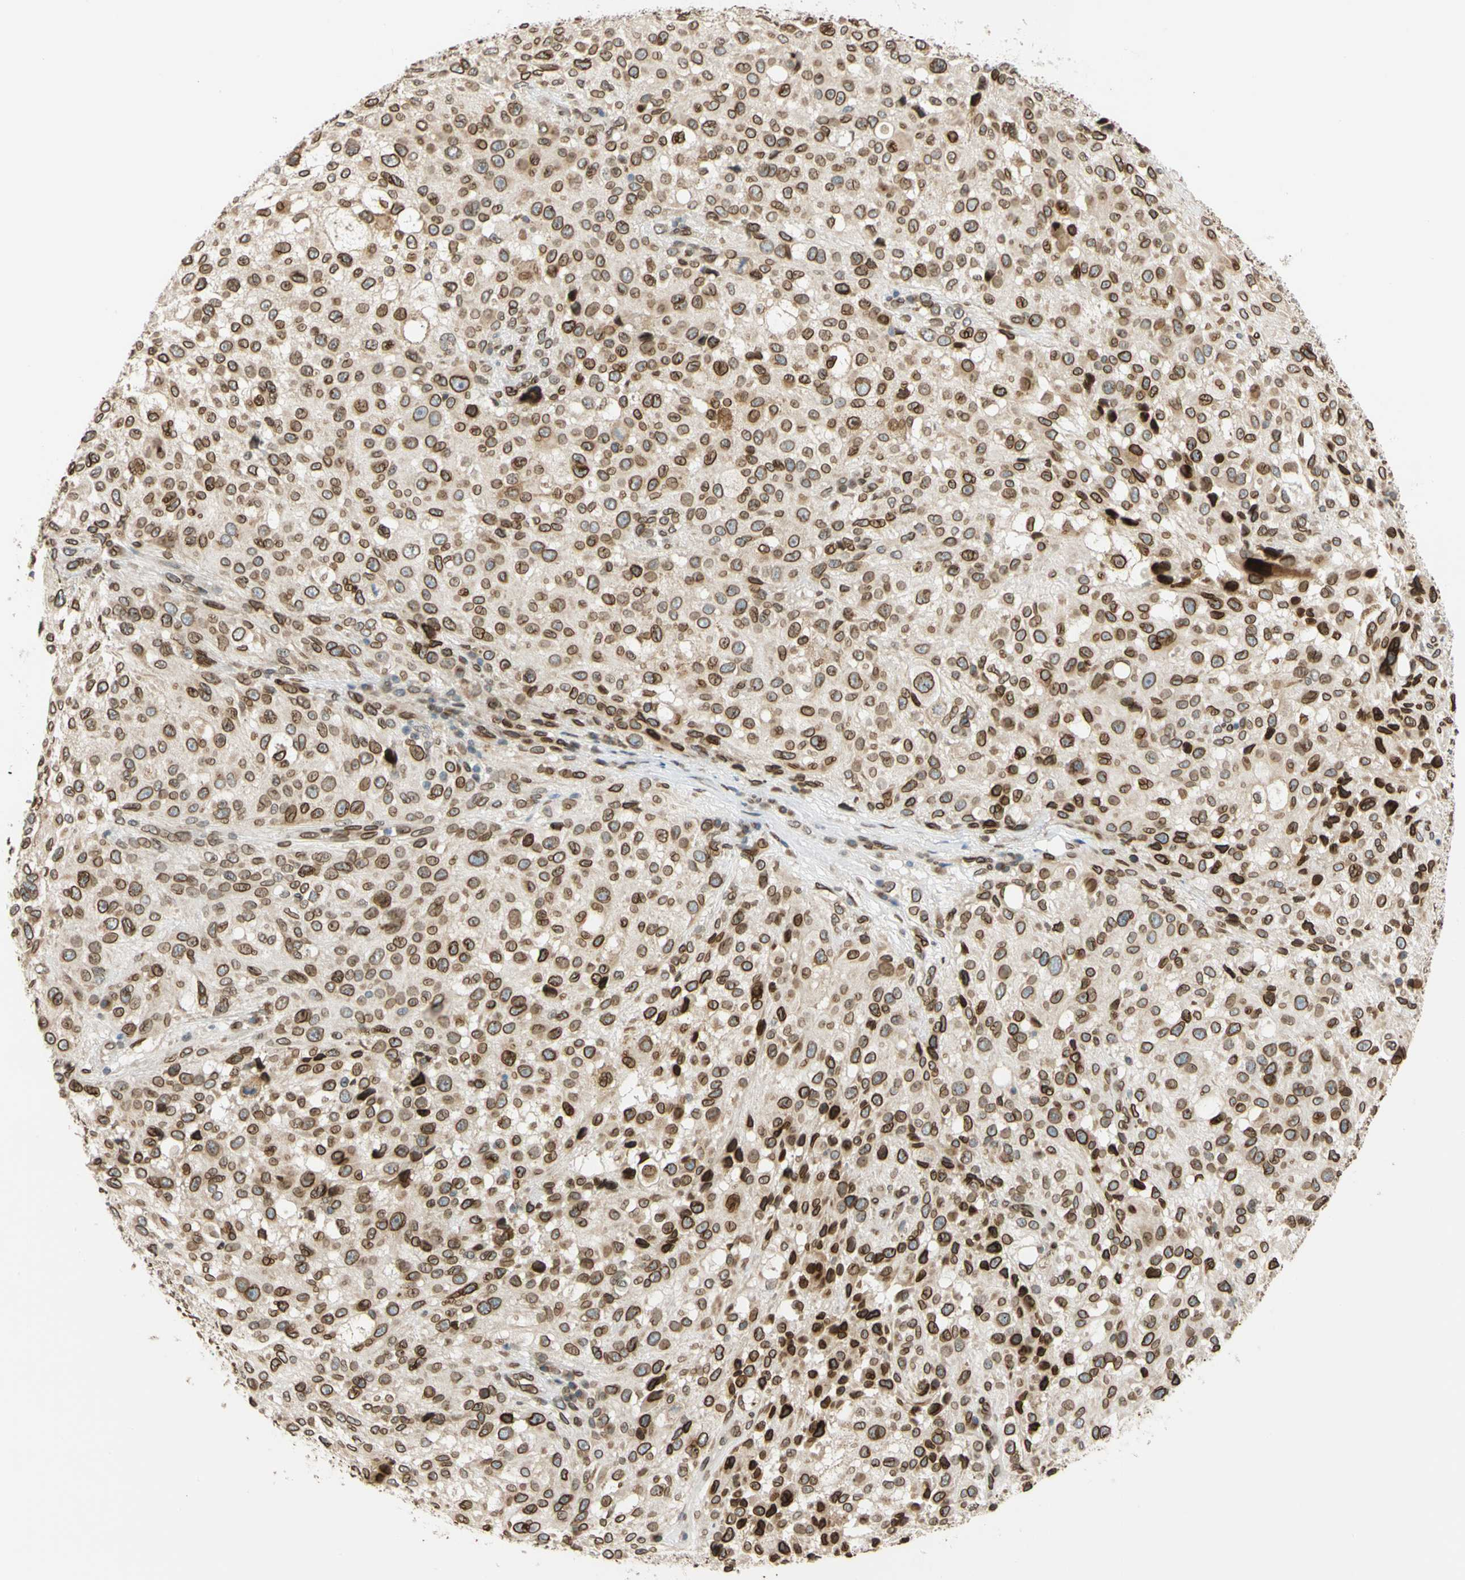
{"staining": {"intensity": "strong", "quantity": ">75%", "location": "cytoplasmic/membranous,nuclear"}, "tissue": "melanoma", "cell_type": "Tumor cells", "image_type": "cancer", "snomed": [{"axis": "morphology", "description": "Necrosis, NOS"}, {"axis": "morphology", "description": "Malignant melanoma, NOS"}, {"axis": "topography", "description": "Skin"}], "caption": "Immunohistochemistry (IHC) photomicrograph of neoplastic tissue: human malignant melanoma stained using IHC reveals high levels of strong protein expression localized specifically in the cytoplasmic/membranous and nuclear of tumor cells, appearing as a cytoplasmic/membranous and nuclear brown color.", "gene": "SUN1", "patient": {"sex": "female", "age": 87}}